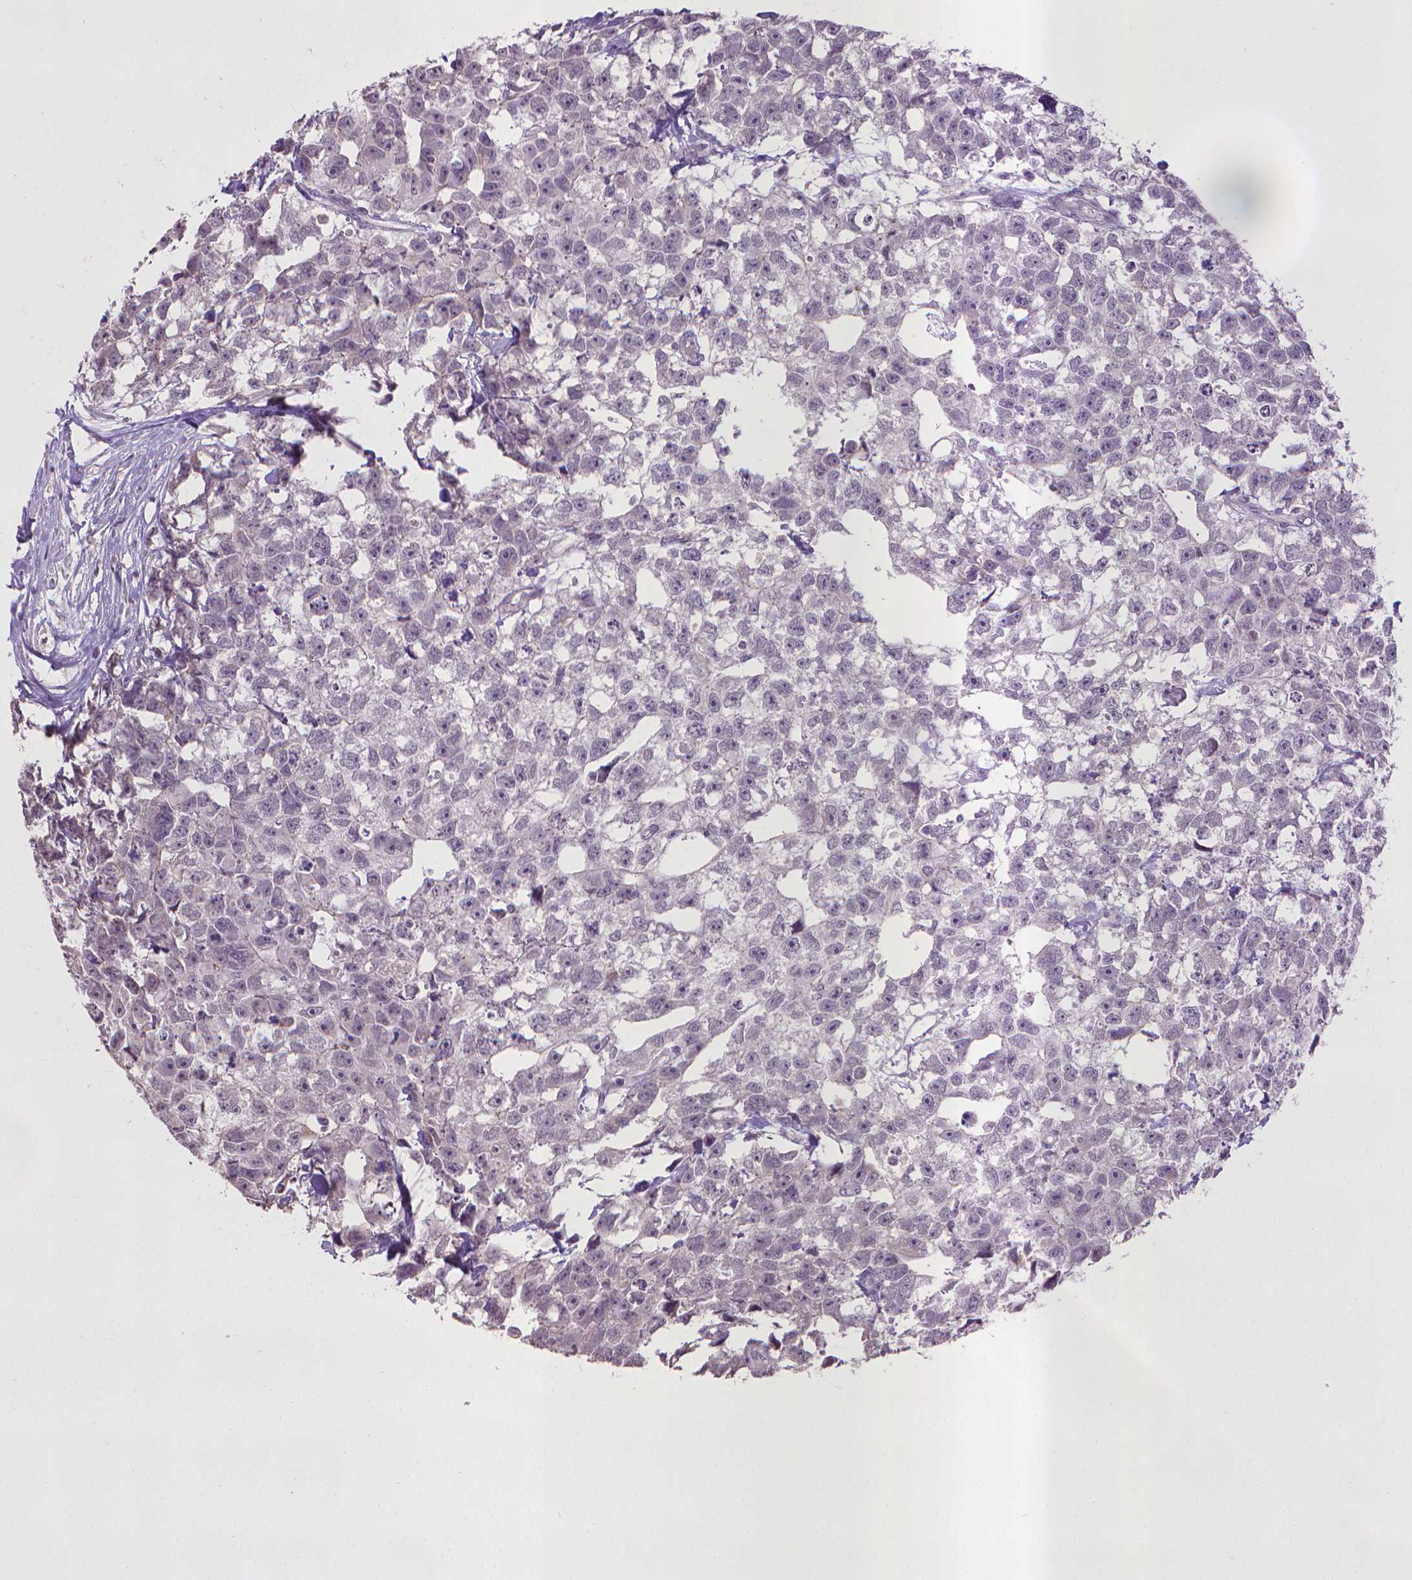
{"staining": {"intensity": "negative", "quantity": "none", "location": "none"}, "tissue": "testis cancer", "cell_type": "Tumor cells", "image_type": "cancer", "snomed": [{"axis": "morphology", "description": "Carcinoma, Embryonal, NOS"}, {"axis": "morphology", "description": "Teratoma, malignant, NOS"}, {"axis": "topography", "description": "Testis"}], "caption": "High magnification brightfield microscopy of testis cancer (embryonal carcinoma) stained with DAB (3,3'-diaminobenzidine) (brown) and counterstained with hematoxylin (blue): tumor cells show no significant staining.", "gene": "CPM", "patient": {"sex": "male", "age": 44}}